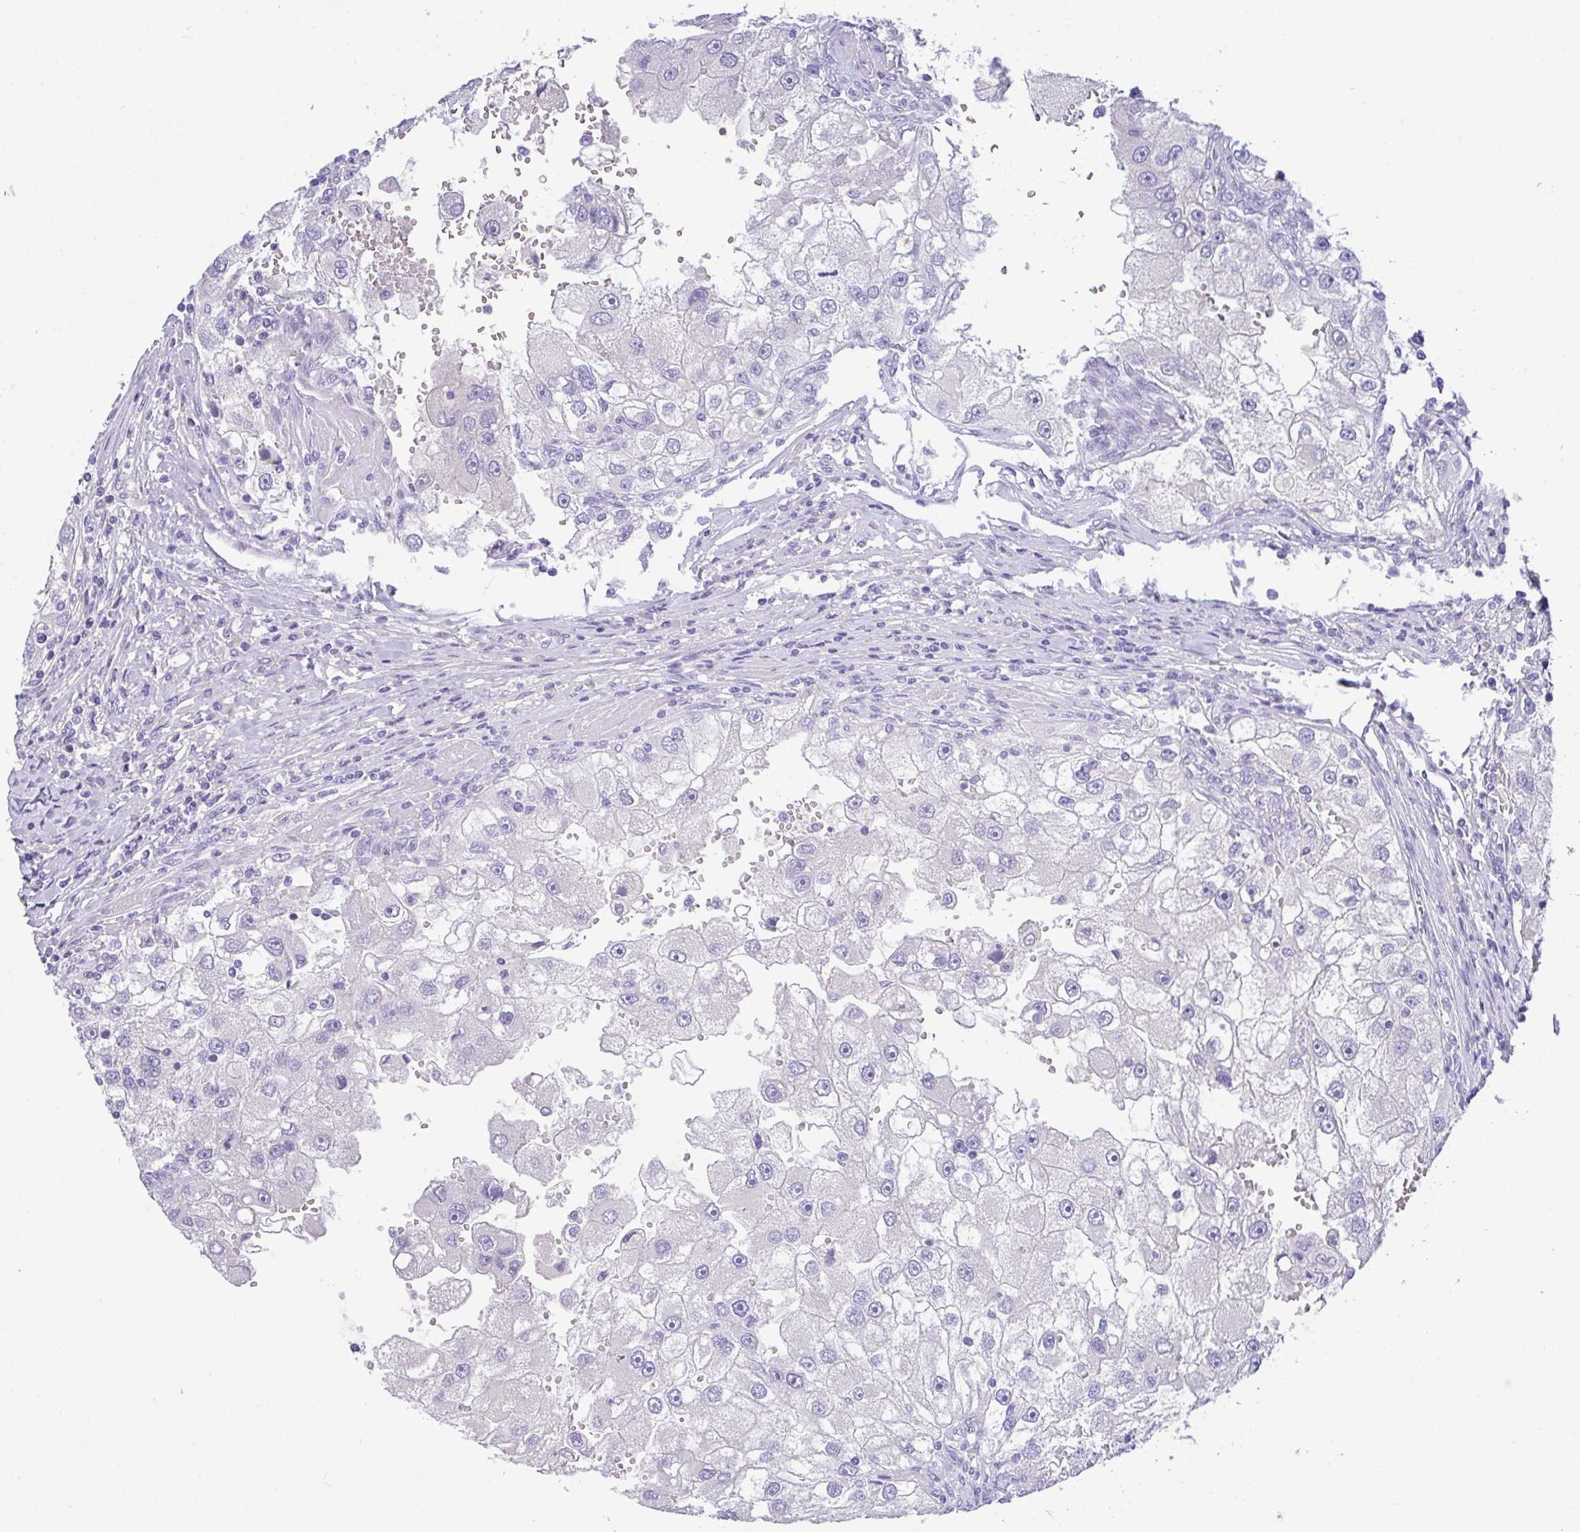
{"staining": {"intensity": "negative", "quantity": "none", "location": "none"}, "tissue": "renal cancer", "cell_type": "Tumor cells", "image_type": "cancer", "snomed": [{"axis": "morphology", "description": "Adenocarcinoma, NOS"}, {"axis": "topography", "description": "Kidney"}], "caption": "Adenocarcinoma (renal) was stained to show a protein in brown. There is no significant expression in tumor cells.", "gene": "FBXL20", "patient": {"sex": "male", "age": 63}}